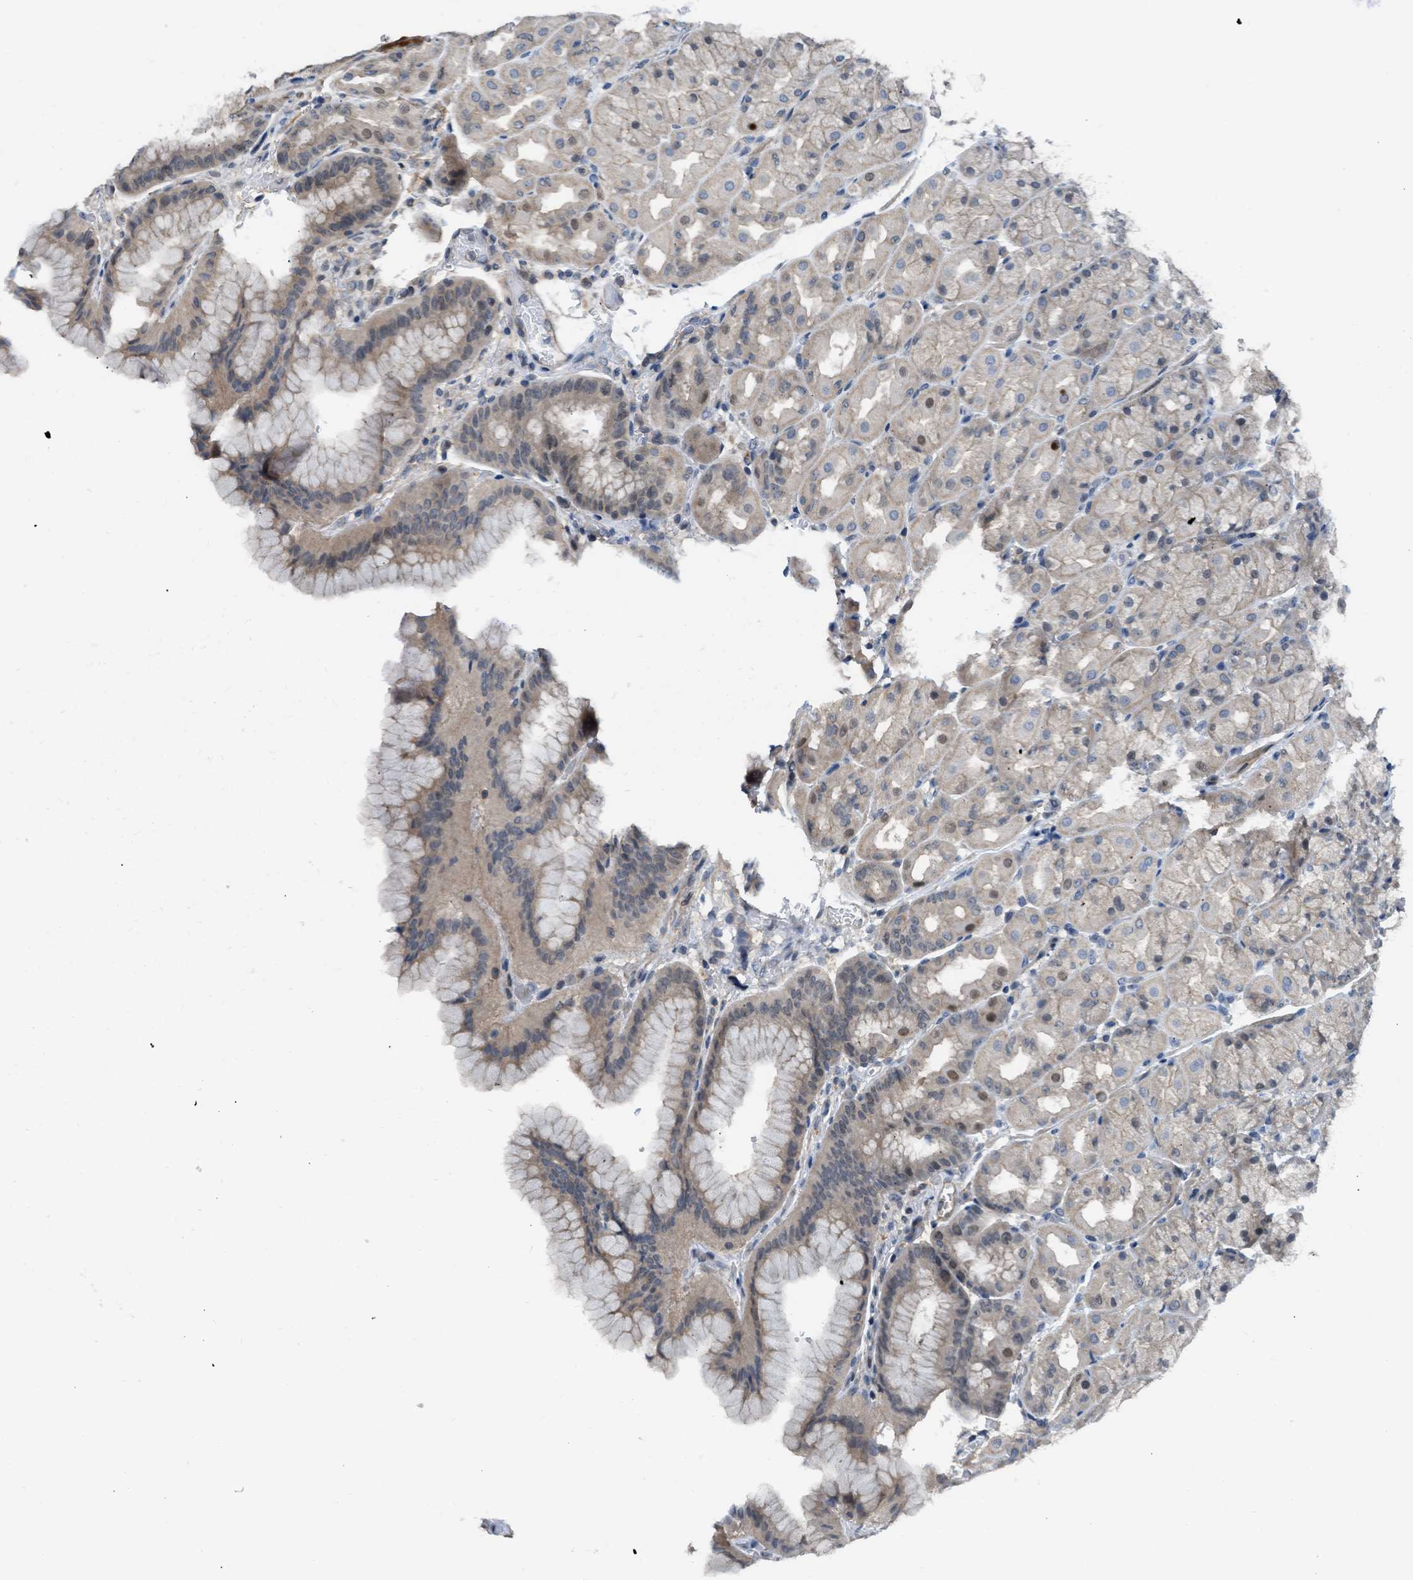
{"staining": {"intensity": "weak", "quantity": ">75%", "location": "cytoplasmic/membranous"}, "tissue": "stomach", "cell_type": "Glandular cells", "image_type": "normal", "snomed": [{"axis": "morphology", "description": "Normal tissue, NOS"}, {"axis": "morphology", "description": "Carcinoid, malignant, NOS"}, {"axis": "topography", "description": "Stomach, upper"}], "caption": "A photomicrograph showing weak cytoplasmic/membranous positivity in approximately >75% of glandular cells in benign stomach, as visualized by brown immunohistochemical staining.", "gene": "TTBK2", "patient": {"sex": "male", "age": 39}}